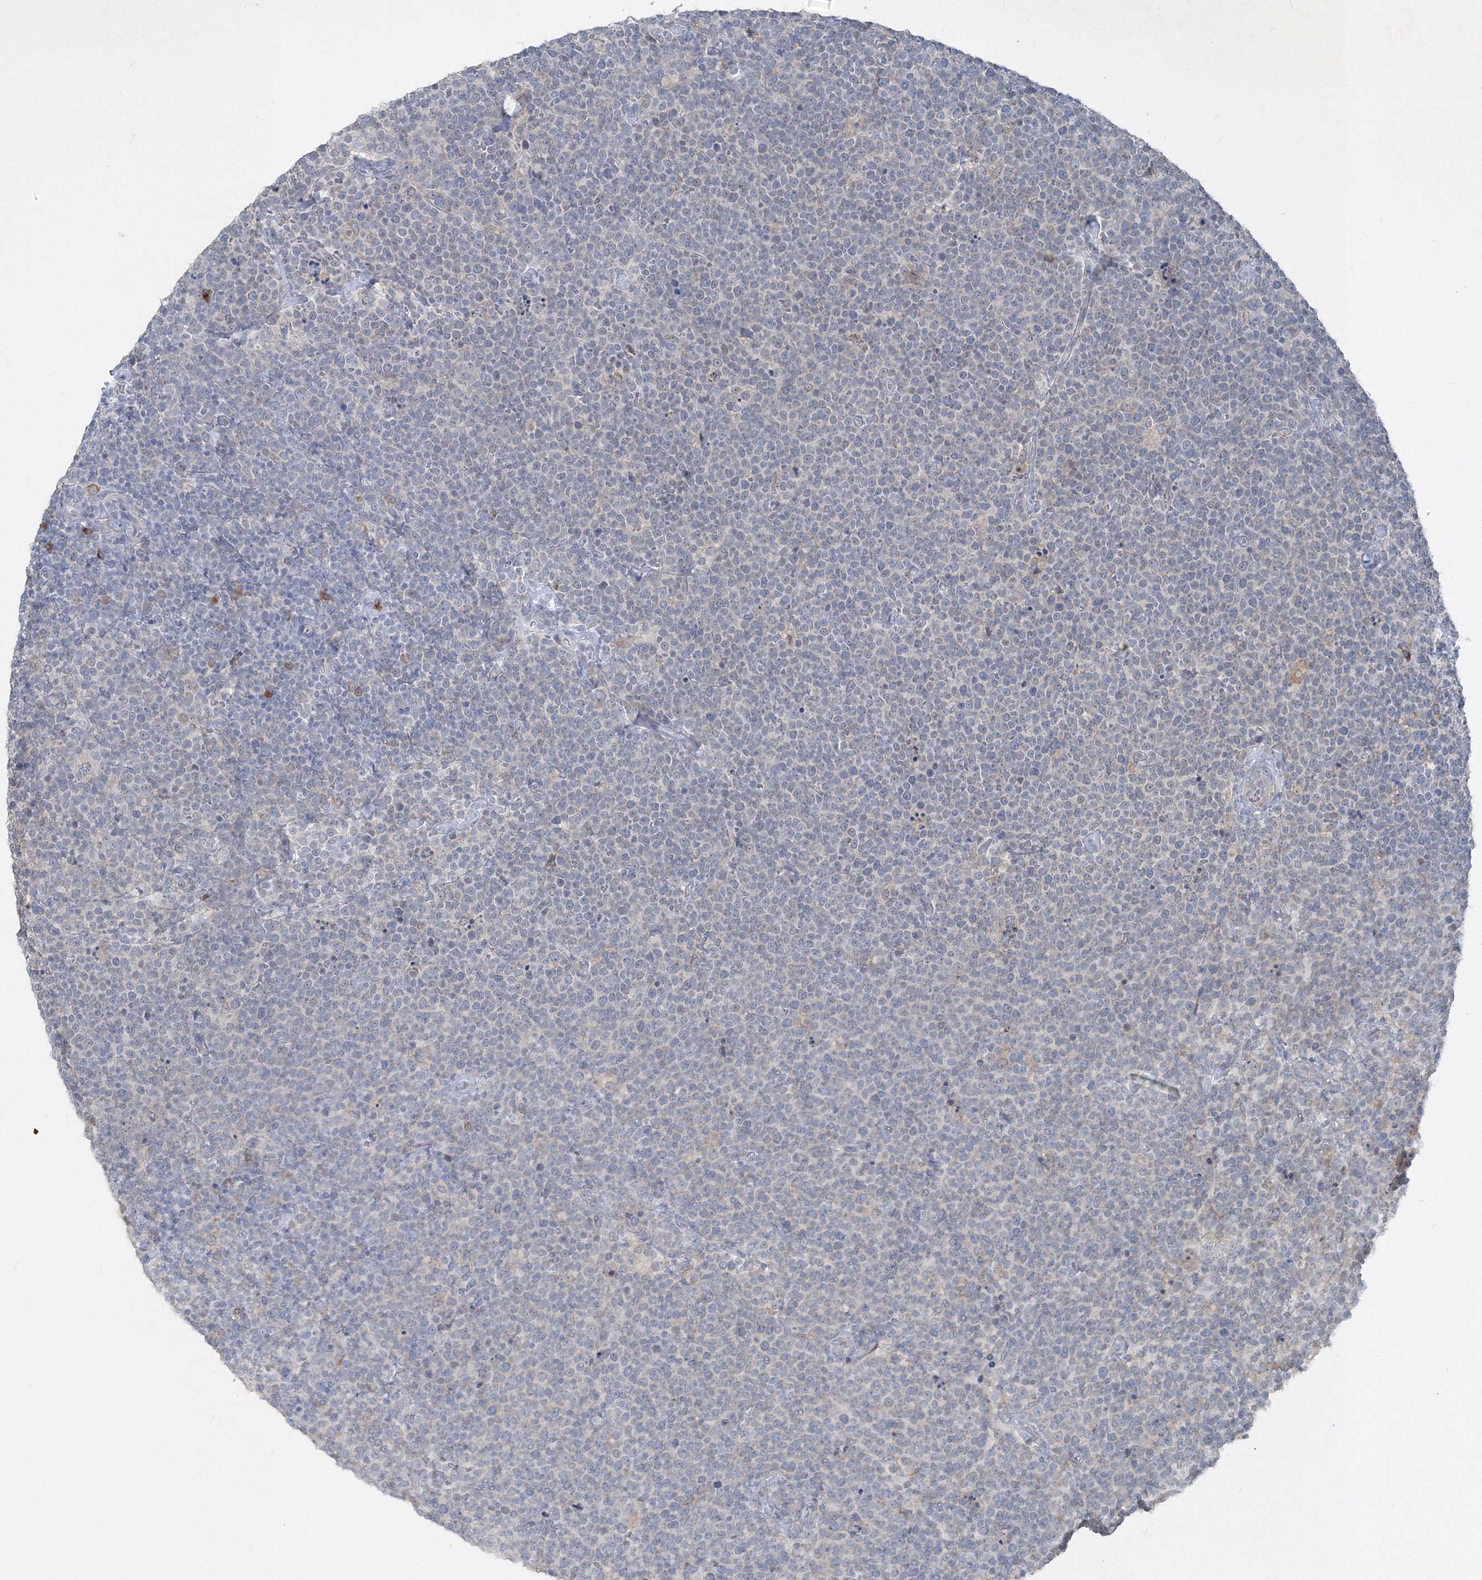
{"staining": {"intensity": "negative", "quantity": "none", "location": "none"}, "tissue": "lymphoma", "cell_type": "Tumor cells", "image_type": "cancer", "snomed": [{"axis": "morphology", "description": "Malignant lymphoma, non-Hodgkin's type, High grade"}, {"axis": "topography", "description": "Lymph node"}], "caption": "A high-resolution photomicrograph shows immunohistochemistry staining of lymphoma, which demonstrates no significant expression in tumor cells.", "gene": "IFNAR1", "patient": {"sex": "male", "age": 61}}